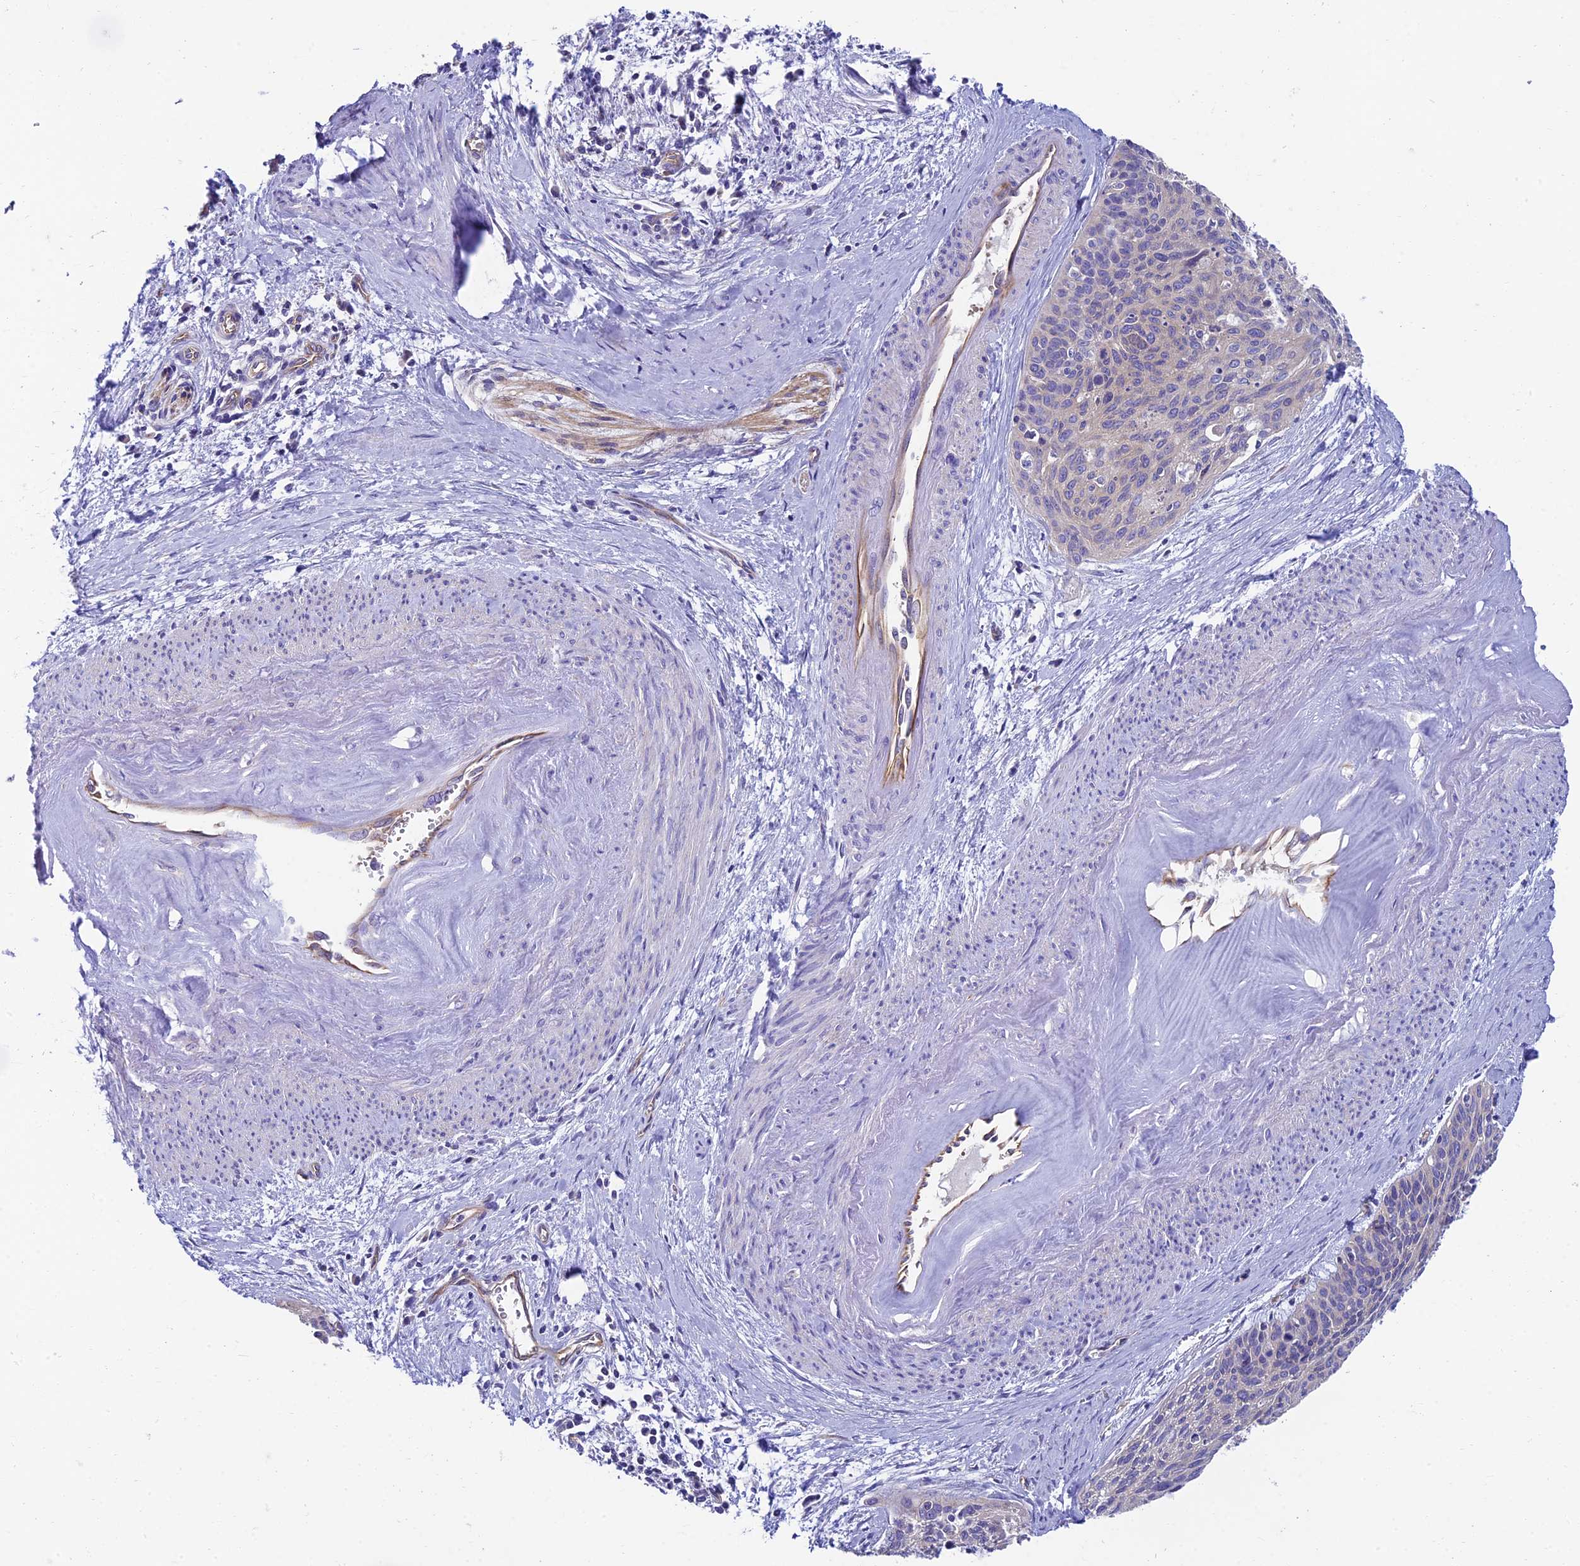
{"staining": {"intensity": "negative", "quantity": "none", "location": "none"}, "tissue": "cervical cancer", "cell_type": "Tumor cells", "image_type": "cancer", "snomed": [{"axis": "morphology", "description": "Squamous cell carcinoma, NOS"}, {"axis": "topography", "description": "Cervix"}], "caption": "Cervical squamous cell carcinoma was stained to show a protein in brown. There is no significant staining in tumor cells.", "gene": "PPFIA3", "patient": {"sex": "female", "age": 55}}